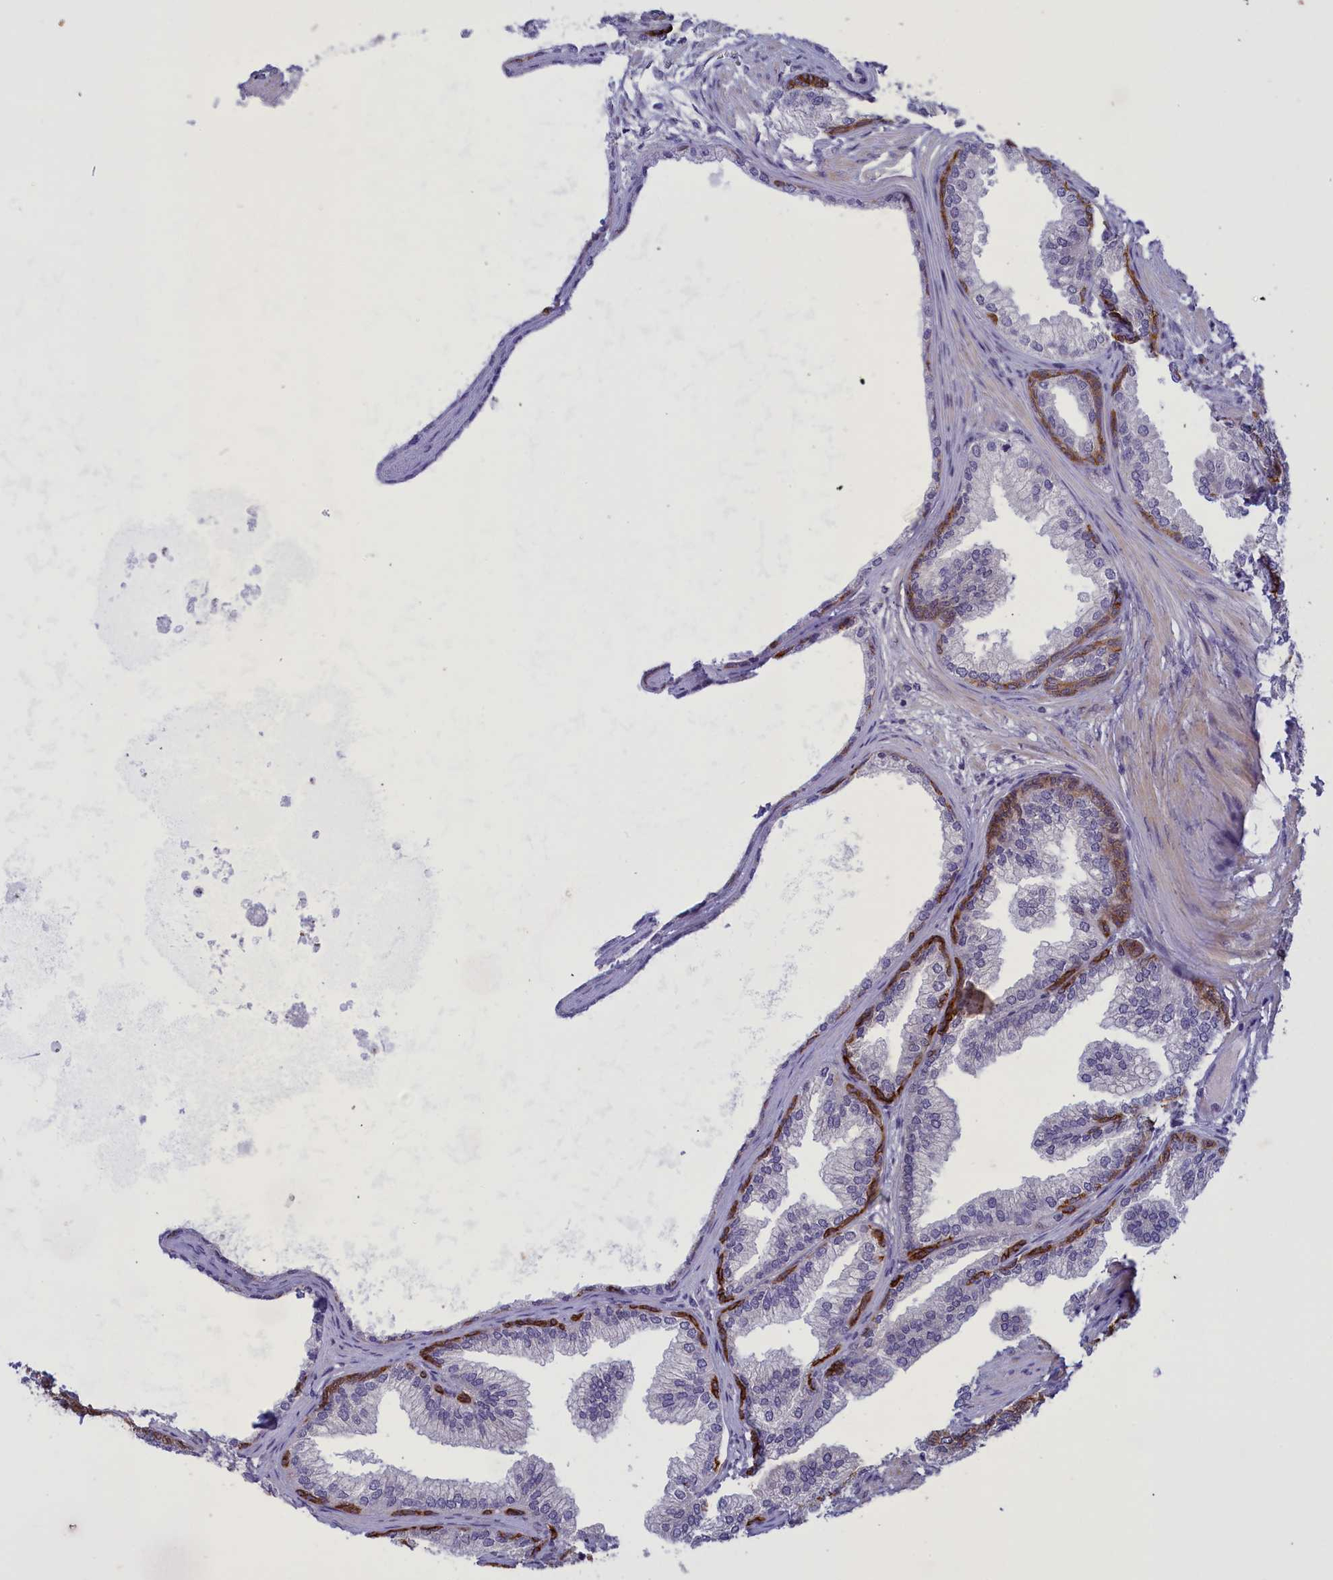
{"staining": {"intensity": "negative", "quantity": "none", "location": "none"}, "tissue": "prostate", "cell_type": "Glandular cells", "image_type": "normal", "snomed": [{"axis": "morphology", "description": "Normal tissue, NOS"}, {"axis": "topography", "description": "Prostate"}], "caption": "Image shows no protein positivity in glandular cells of unremarkable prostate.", "gene": "ELOA2", "patient": {"sex": "male", "age": 76}}